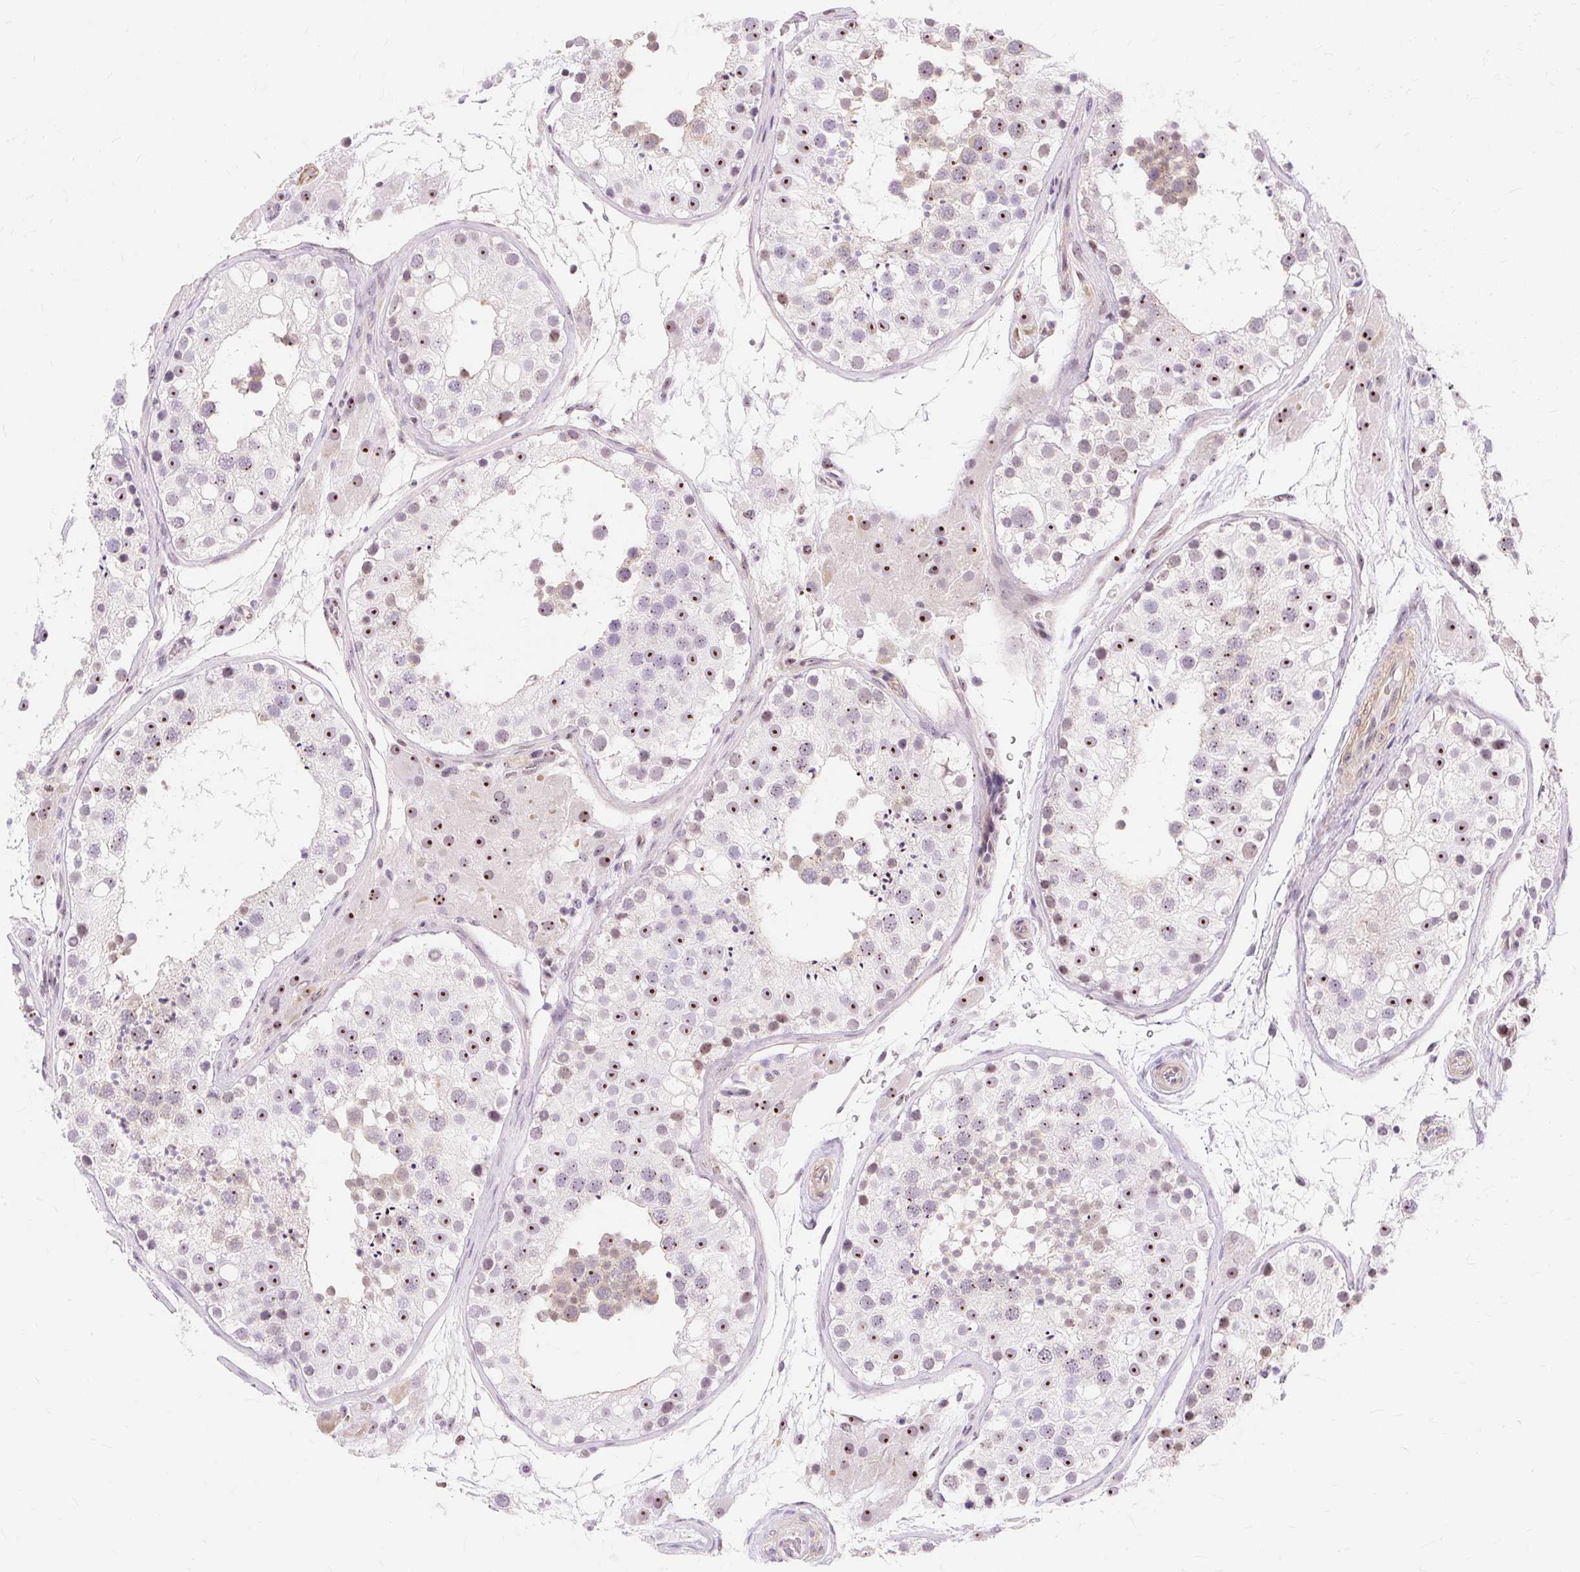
{"staining": {"intensity": "moderate", "quantity": "25%-75%", "location": "nuclear"}, "tissue": "testis", "cell_type": "Cells in seminiferous ducts", "image_type": "normal", "snomed": [{"axis": "morphology", "description": "Normal tissue, NOS"}, {"axis": "topography", "description": "Testis"}], "caption": "Immunohistochemical staining of unremarkable human testis shows moderate nuclear protein staining in about 25%-75% of cells in seminiferous ducts. (Brightfield microscopy of DAB IHC at high magnification).", "gene": "OBP2A", "patient": {"sex": "male", "age": 26}}